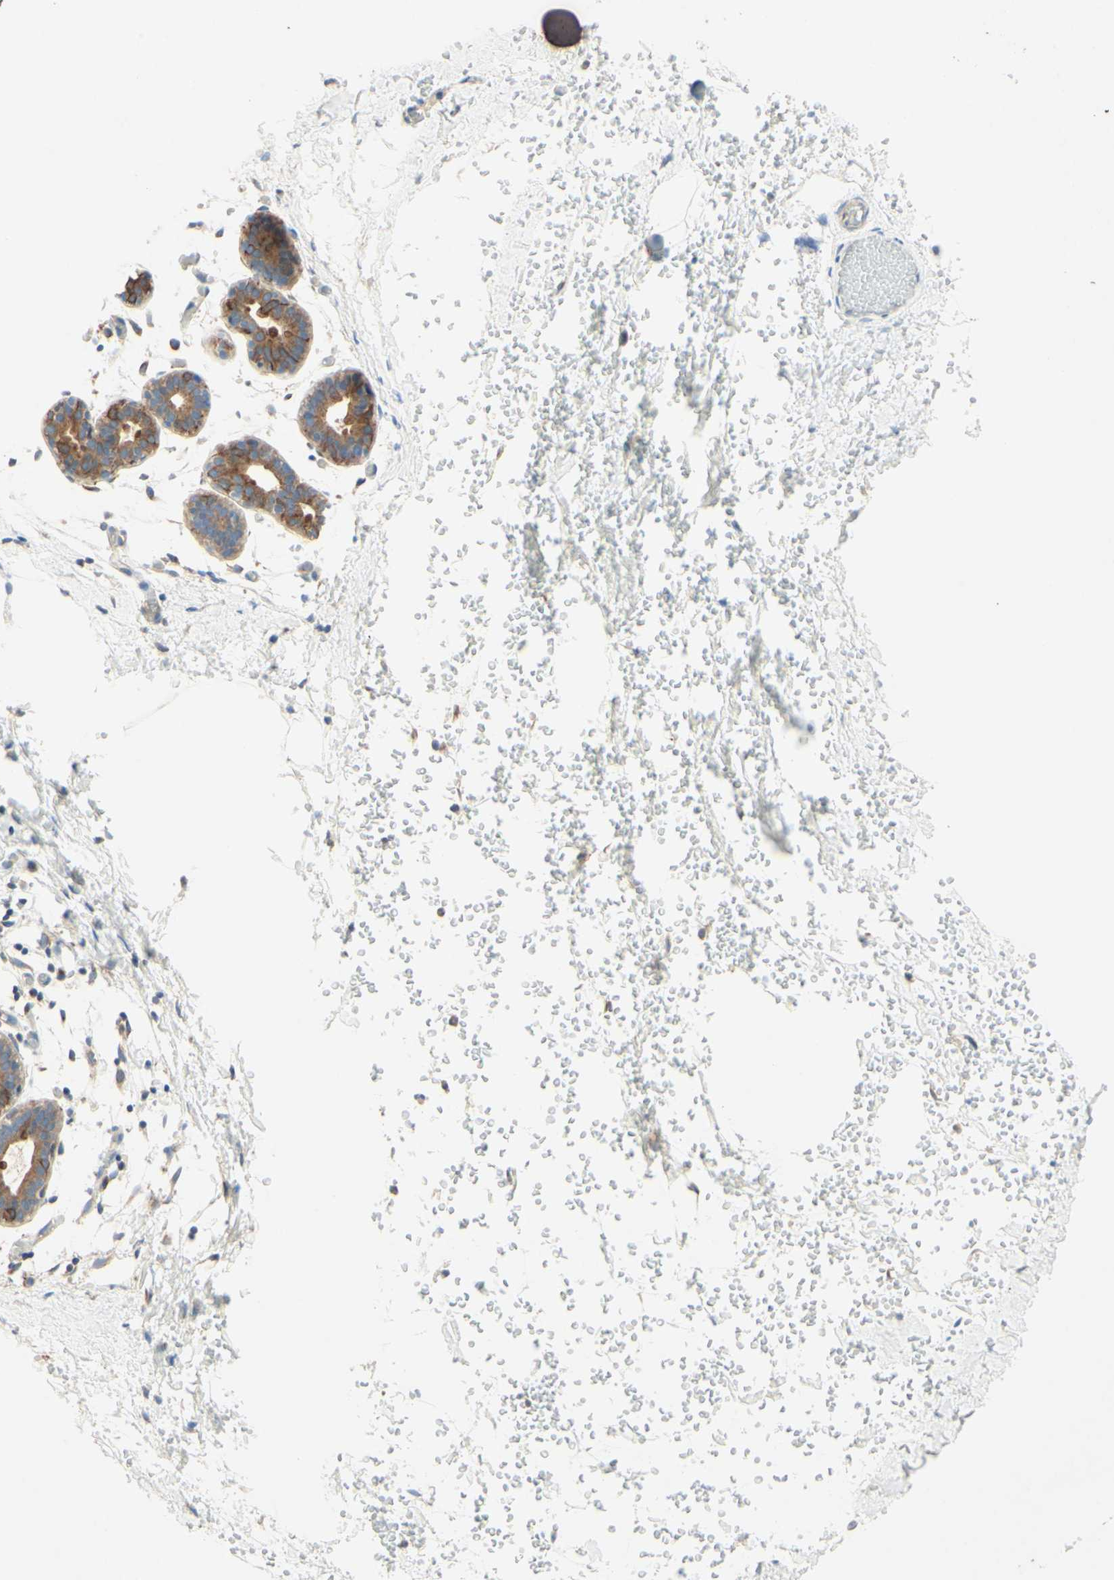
{"staining": {"intensity": "negative", "quantity": "none", "location": "none"}, "tissue": "breast", "cell_type": "Adipocytes", "image_type": "normal", "snomed": [{"axis": "morphology", "description": "Normal tissue, NOS"}, {"axis": "topography", "description": "Breast"}], "caption": "An IHC image of normal breast is shown. There is no staining in adipocytes of breast.", "gene": "MTM1", "patient": {"sex": "female", "age": 27}}